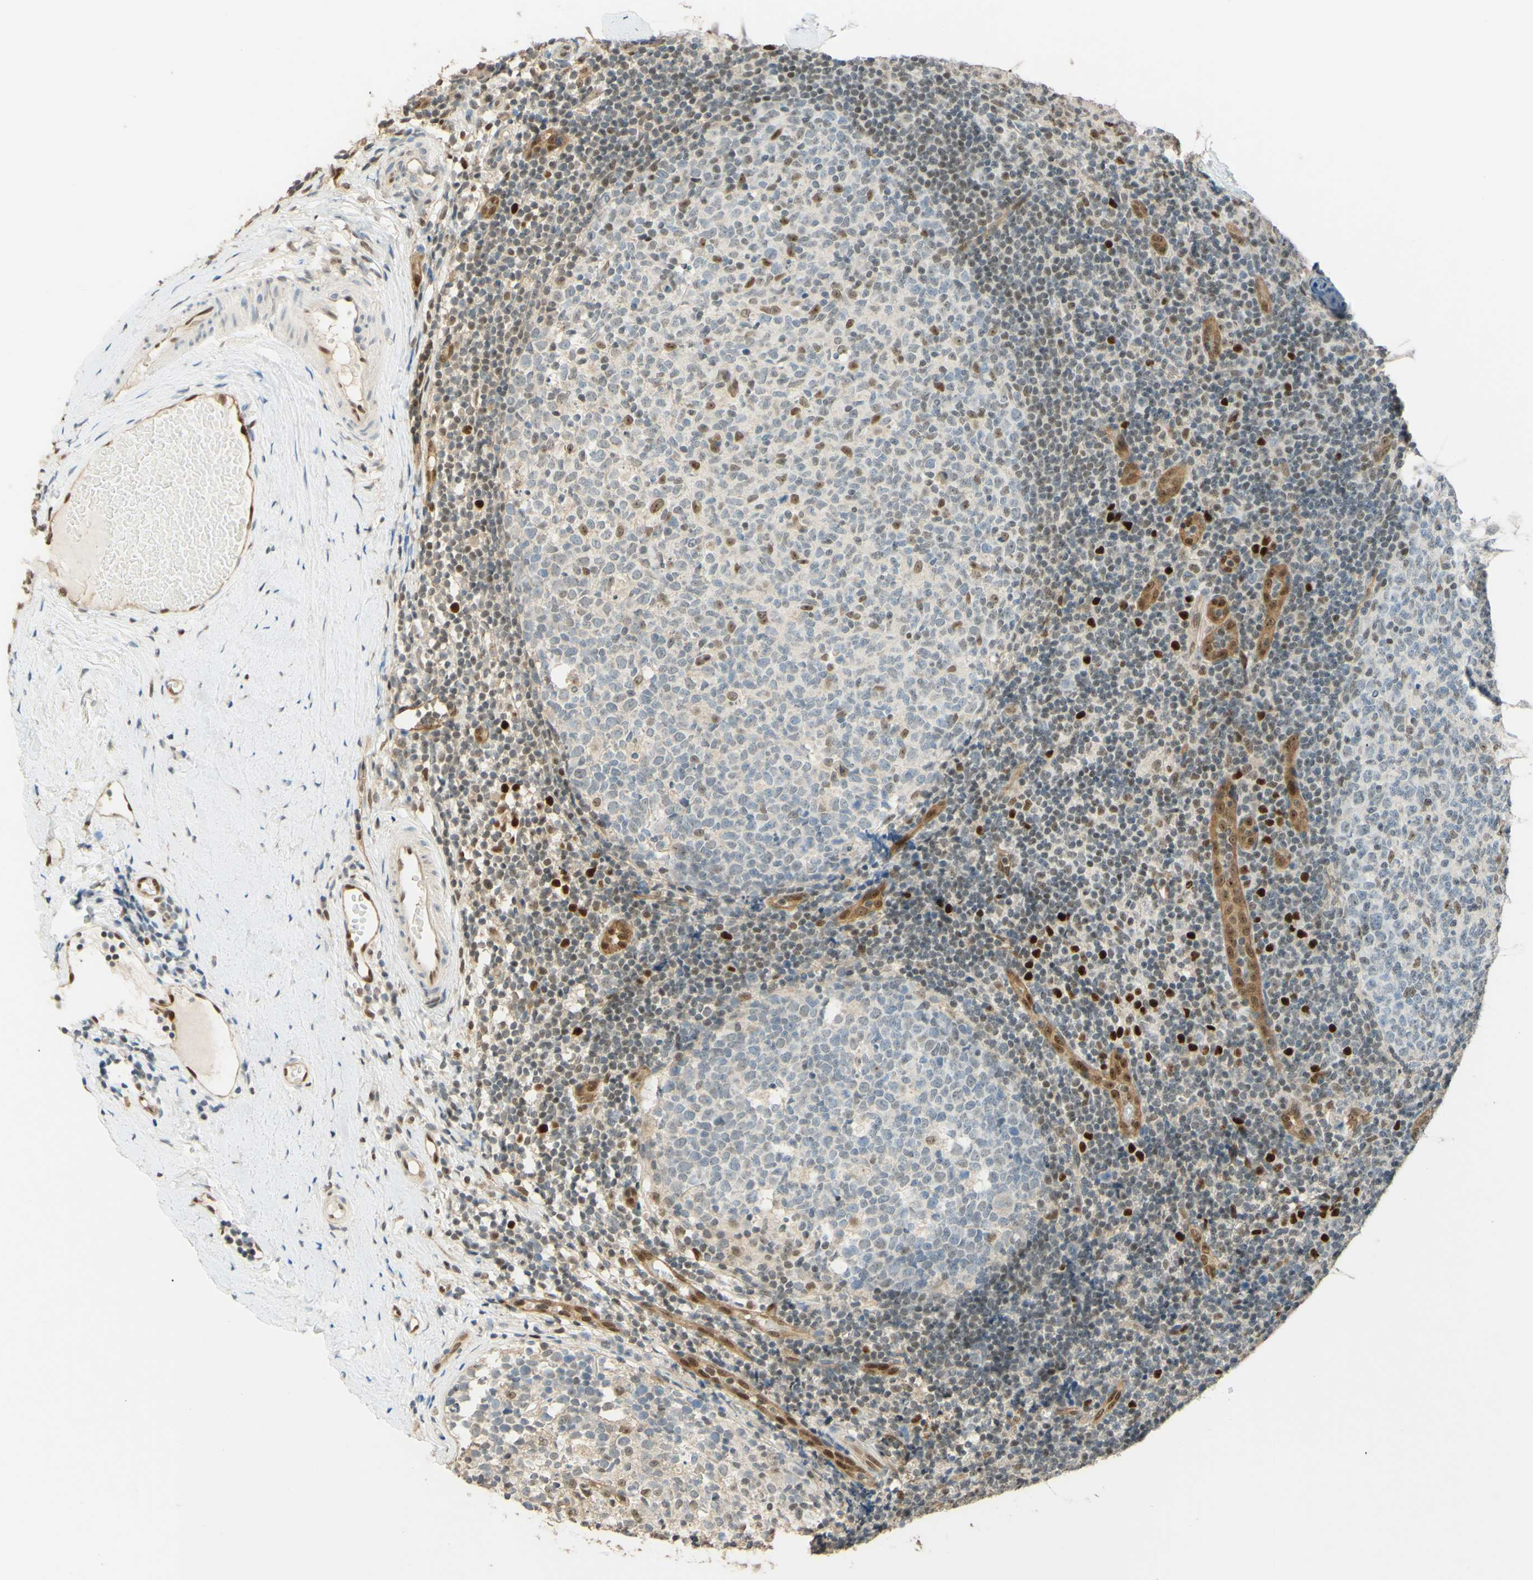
{"staining": {"intensity": "weak", "quantity": "<25%", "location": "nuclear"}, "tissue": "tonsil", "cell_type": "Germinal center cells", "image_type": "normal", "snomed": [{"axis": "morphology", "description": "Normal tissue, NOS"}, {"axis": "topography", "description": "Tonsil"}], "caption": "This image is of benign tonsil stained with immunohistochemistry to label a protein in brown with the nuclei are counter-stained blue. There is no positivity in germinal center cells. (Stains: DAB (3,3'-diaminobenzidine) IHC with hematoxylin counter stain, Microscopy: brightfield microscopy at high magnification).", "gene": "POLB", "patient": {"sex": "female", "age": 19}}